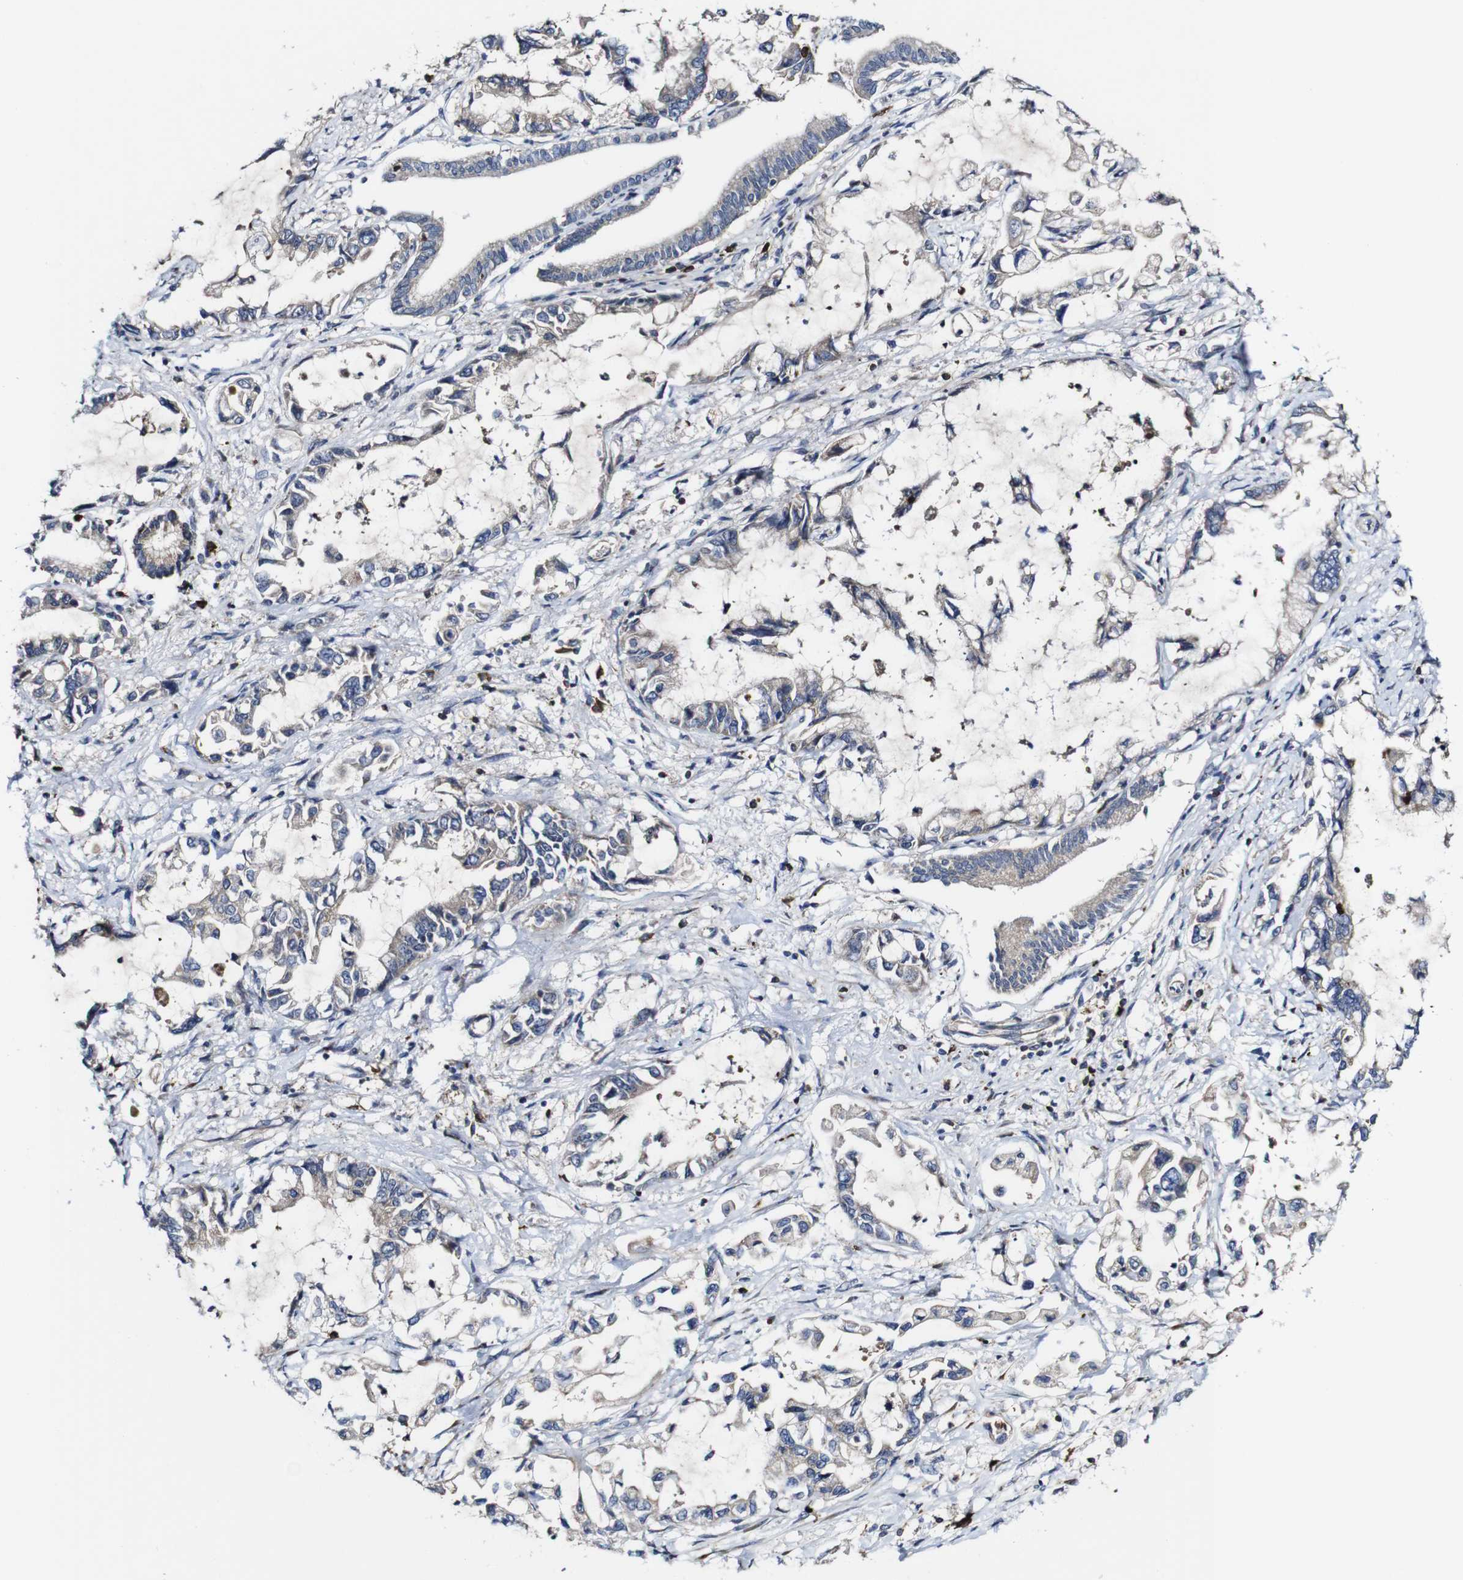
{"staining": {"intensity": "negative", "quantity": "none", "location": "none"}, "tissue": "pancreatic cancer", "cell_type": "Tumor cells", "image_type": "cancer", "snomed": [{"axis": "morphology", "description": "Adenocarcinoma, NOS"}, {"axis": "topography", "description": "Pancreas"}], "caption": "Adenocarcinoma (pancreatic) was stained to show a protein in brown. There is no significant staining in tumor cells.", "gene": "JAK2", "patient": {"sex": "male", "age": 56}}